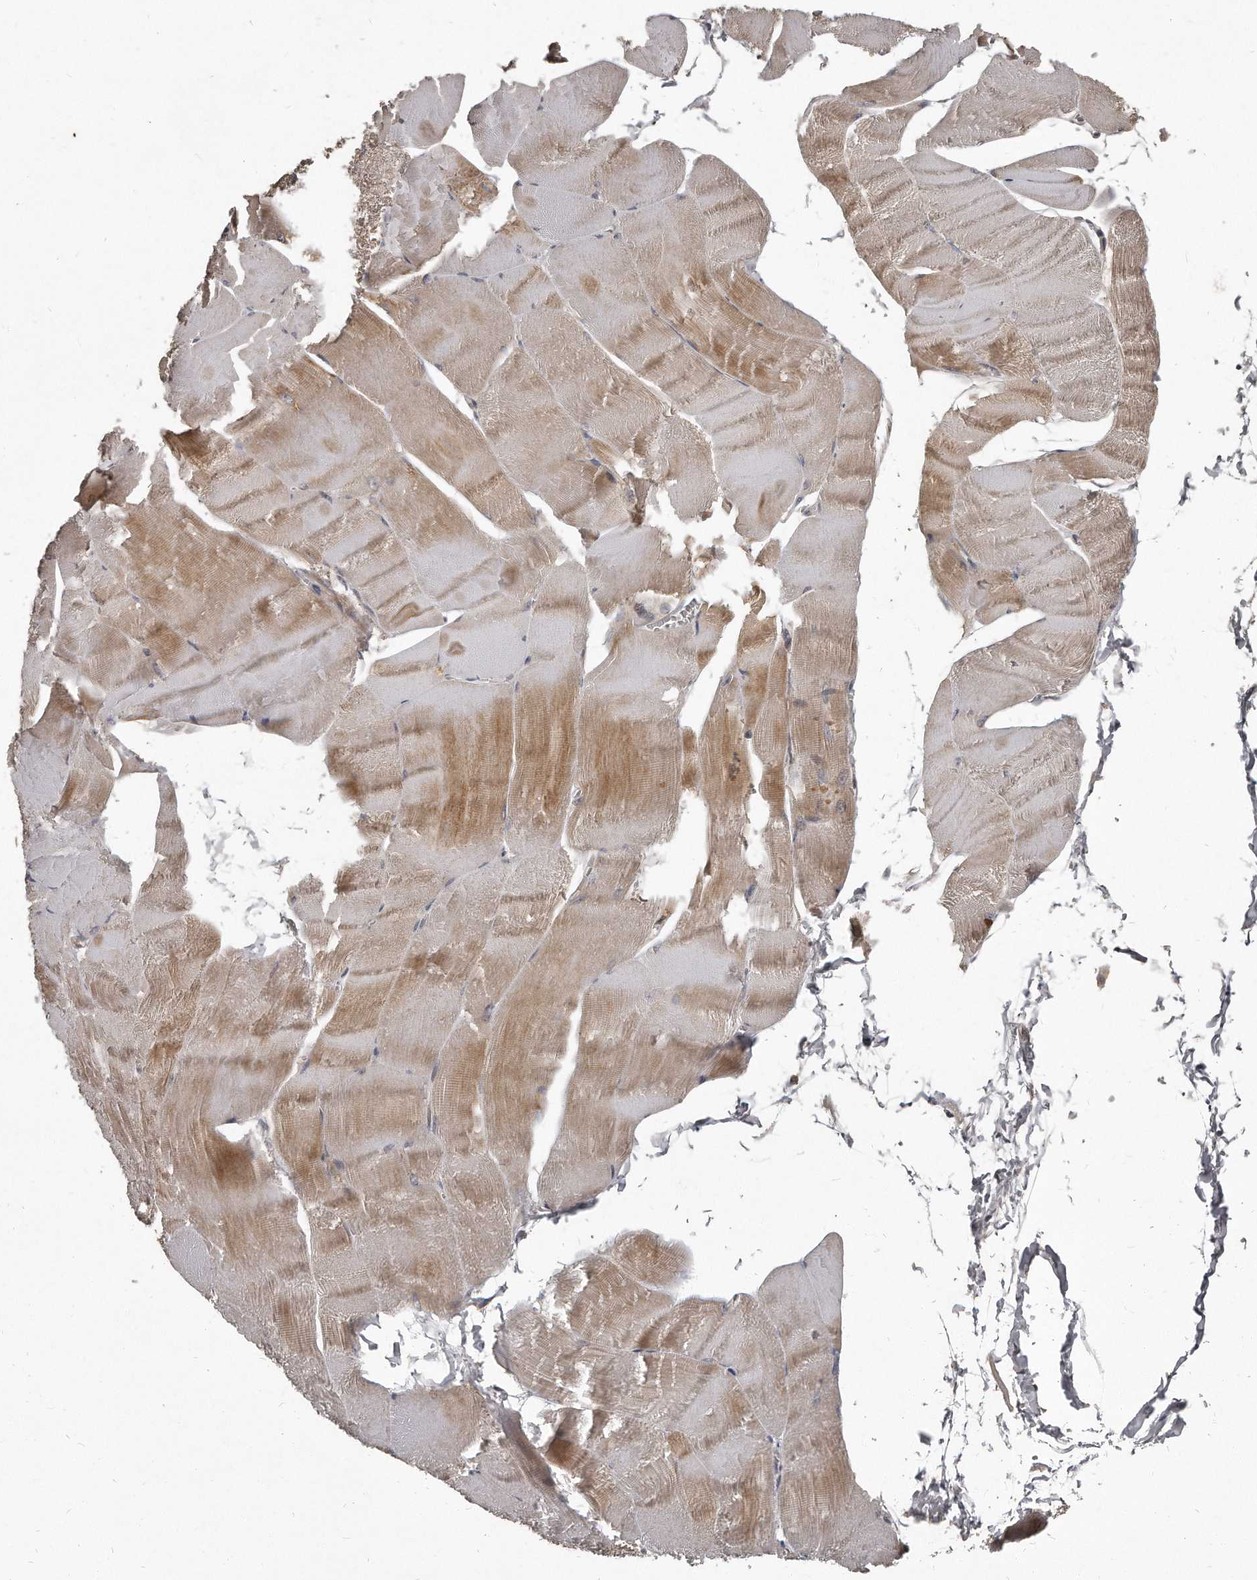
{"staining": {"intensity": "moderate", "quantity": "25%-75%", "location": "cytoplasmic/membranous"}, "tissue": "skeletal muscle", "cell_type": "Myocytes", "image_type": "normal", "snomed": [{"axis": "morphology", "description": "Normal tissue, NOS"}, {"axis": "morphology", "description": "Basal cell carcinoma"}, {"axis": "topography", "description": "Skeletal muscle"}], "caption": "Moderate cytoplasmic/membranous protein staining is identified in approximately 25%-75% of myocytes in skeletal muscle. Using DAB (3,3'-diaminobenzidine) (brown) and hematoxylin (blue) stains, captured at high magnification using brightfield microscopy.", "gene": "GRB10", "patient": {"sex": "female", "age": 64}}